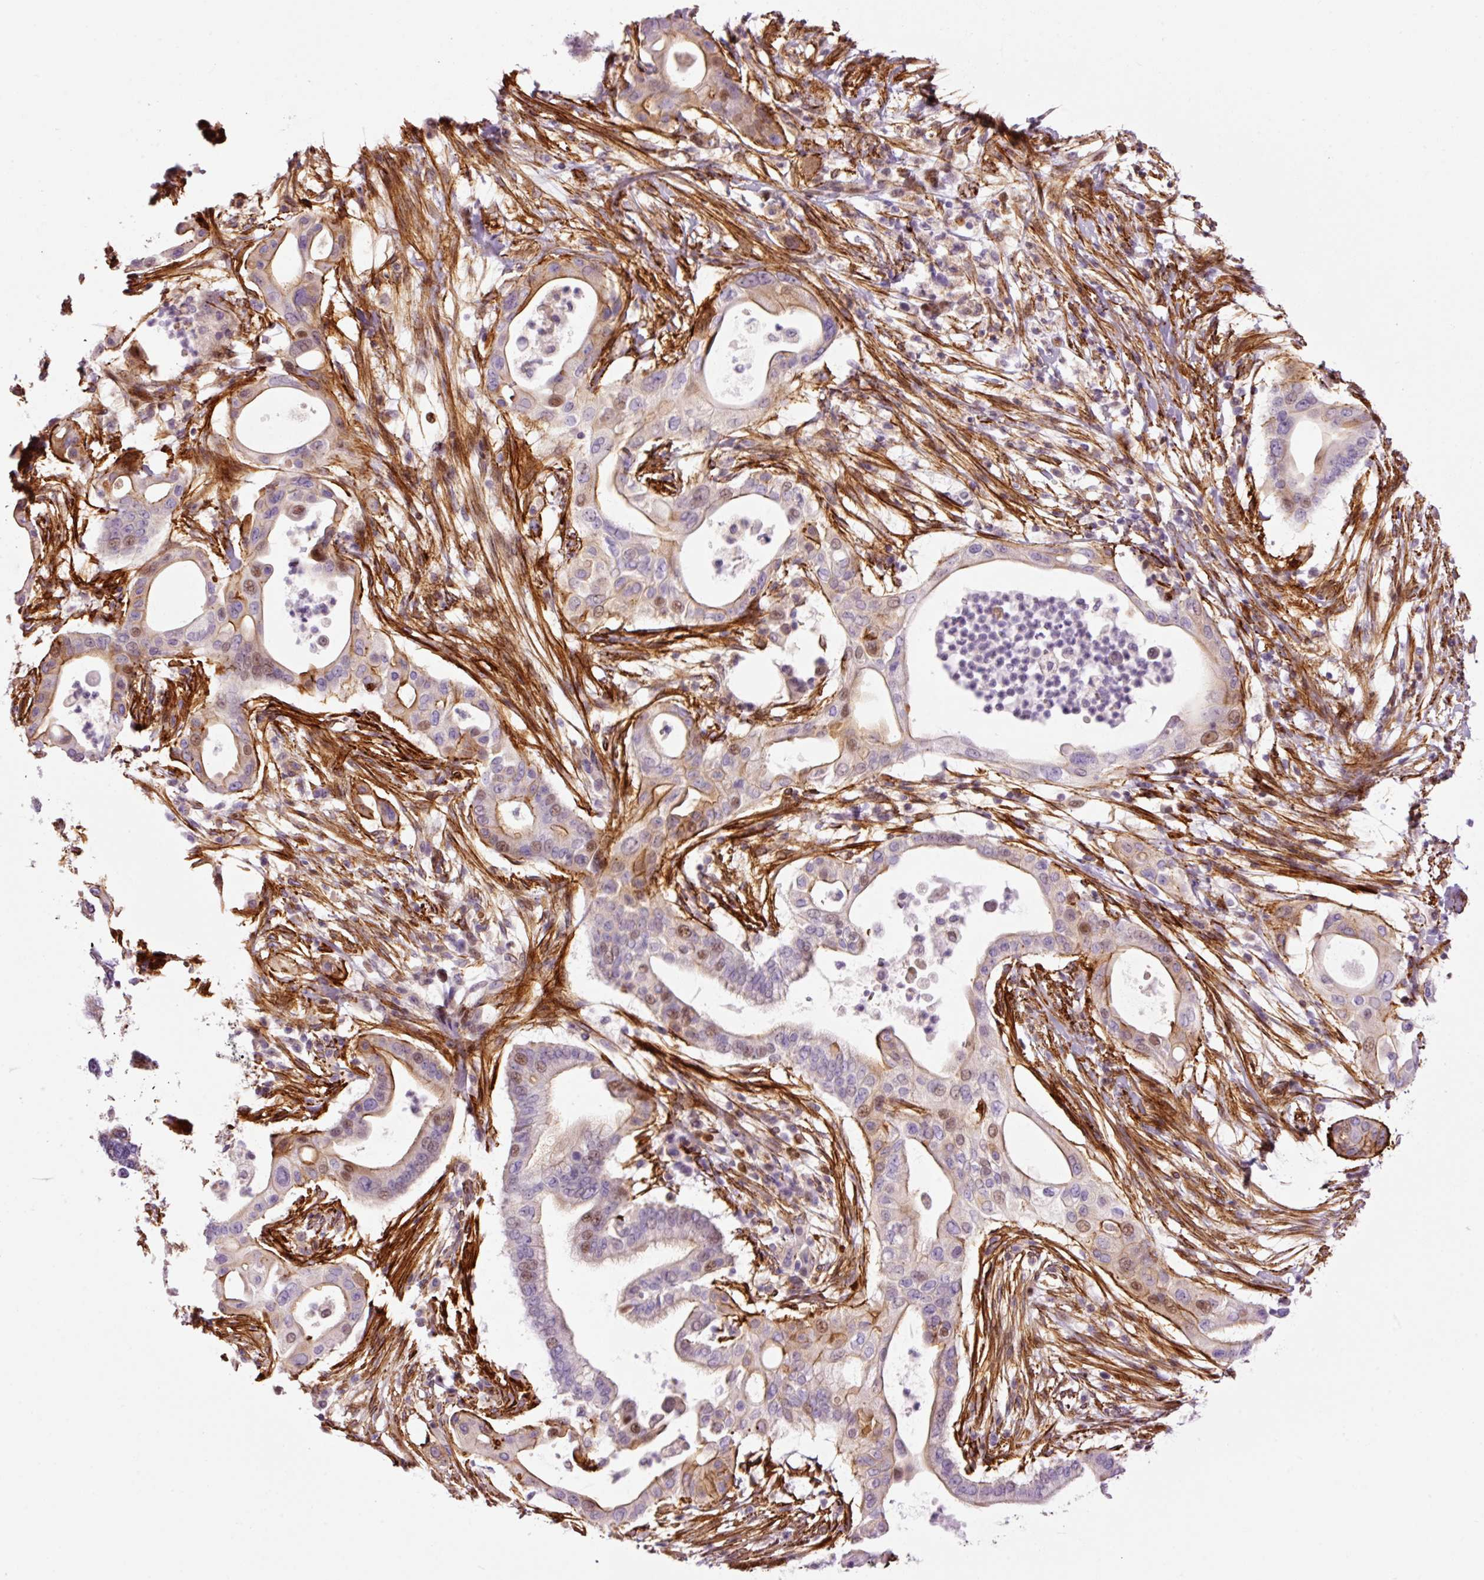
{"staining": {"intensity": "moderate", "quantity": "<25%", "location": "cytoplasmic/membranous,nuclear"}, "tissue": "pancreatic cancer", "cell_type": "Tumor cells", "image_type": "cancer", "snomed": [{"axis": "morphology", "description": "Adenocarcinoma, NOS"}, {"axis": "topography", "description": "Pancreas"}], "caption": "Approximately <25% of tumor cells in human adenocarcinoma (pancreatic) reveal moderate cytoplasmic/membranous and nuclear protein positivity as visualized by brown immunohistochemical staining.", "gene": "ANKRD20A1", "patient": {"sex": "male", "age": 68}}